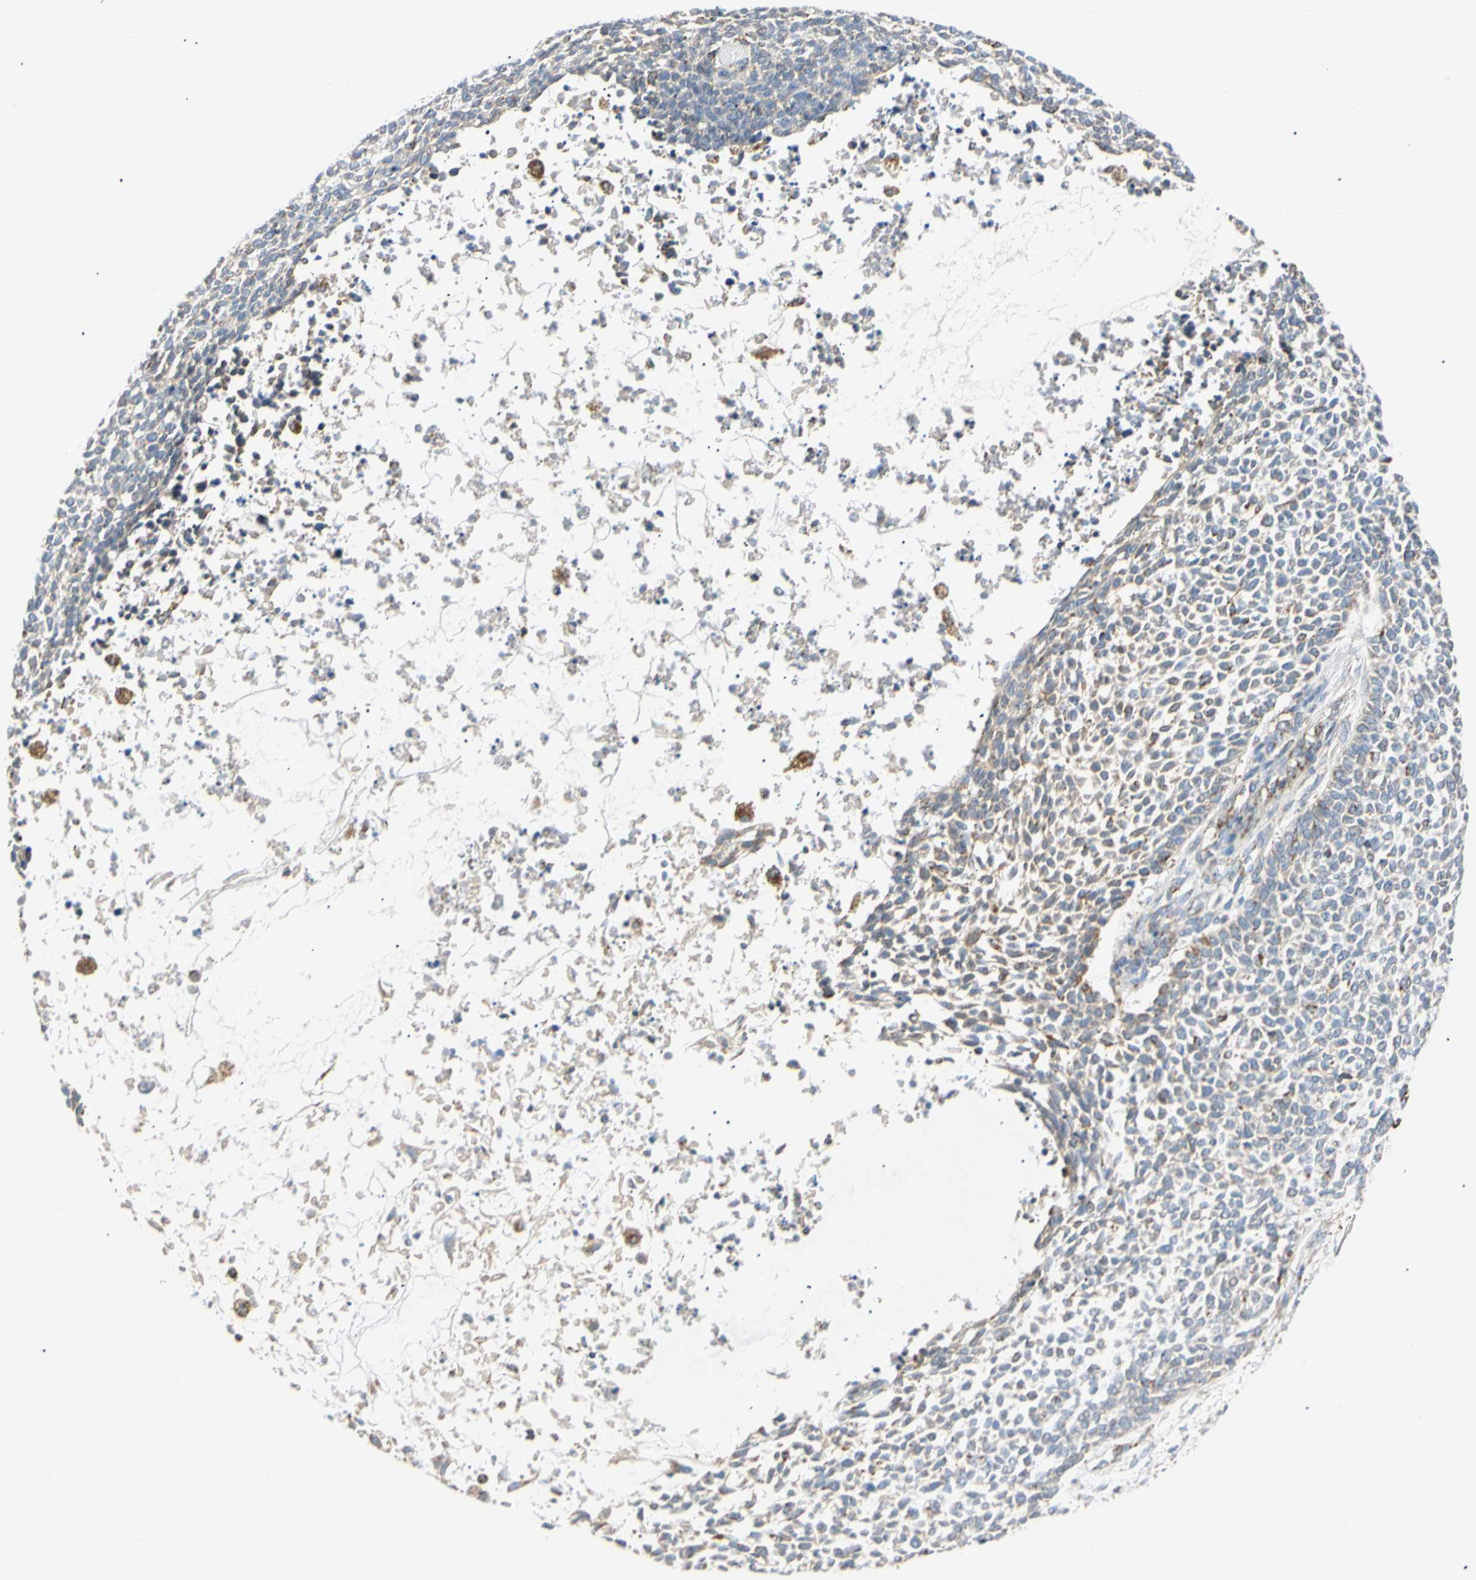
{"staining": {"intensity": "weak", "quantity": "<25%", "location": "cytoplasmic/membranous"}, "tissue": "skin cancer", "cell_type": "Tumor cells", "image_type": "cancer", "snomed": [{"axis": "morphology", "description": "Basal cell carcinoma"}, {"axis": "topography", "description": "Skin"}], "caption": "Photomicrograph shows no protein positivity in tumor cells of skin cancer tissue. The staining is performed using DAB (3,3'-diaminobenzidine) brown chromogen with nuclei counter-stained in using hematoxylin.", "gene": "ACAT1", "patient": {"sex": "female", "age": 84}}